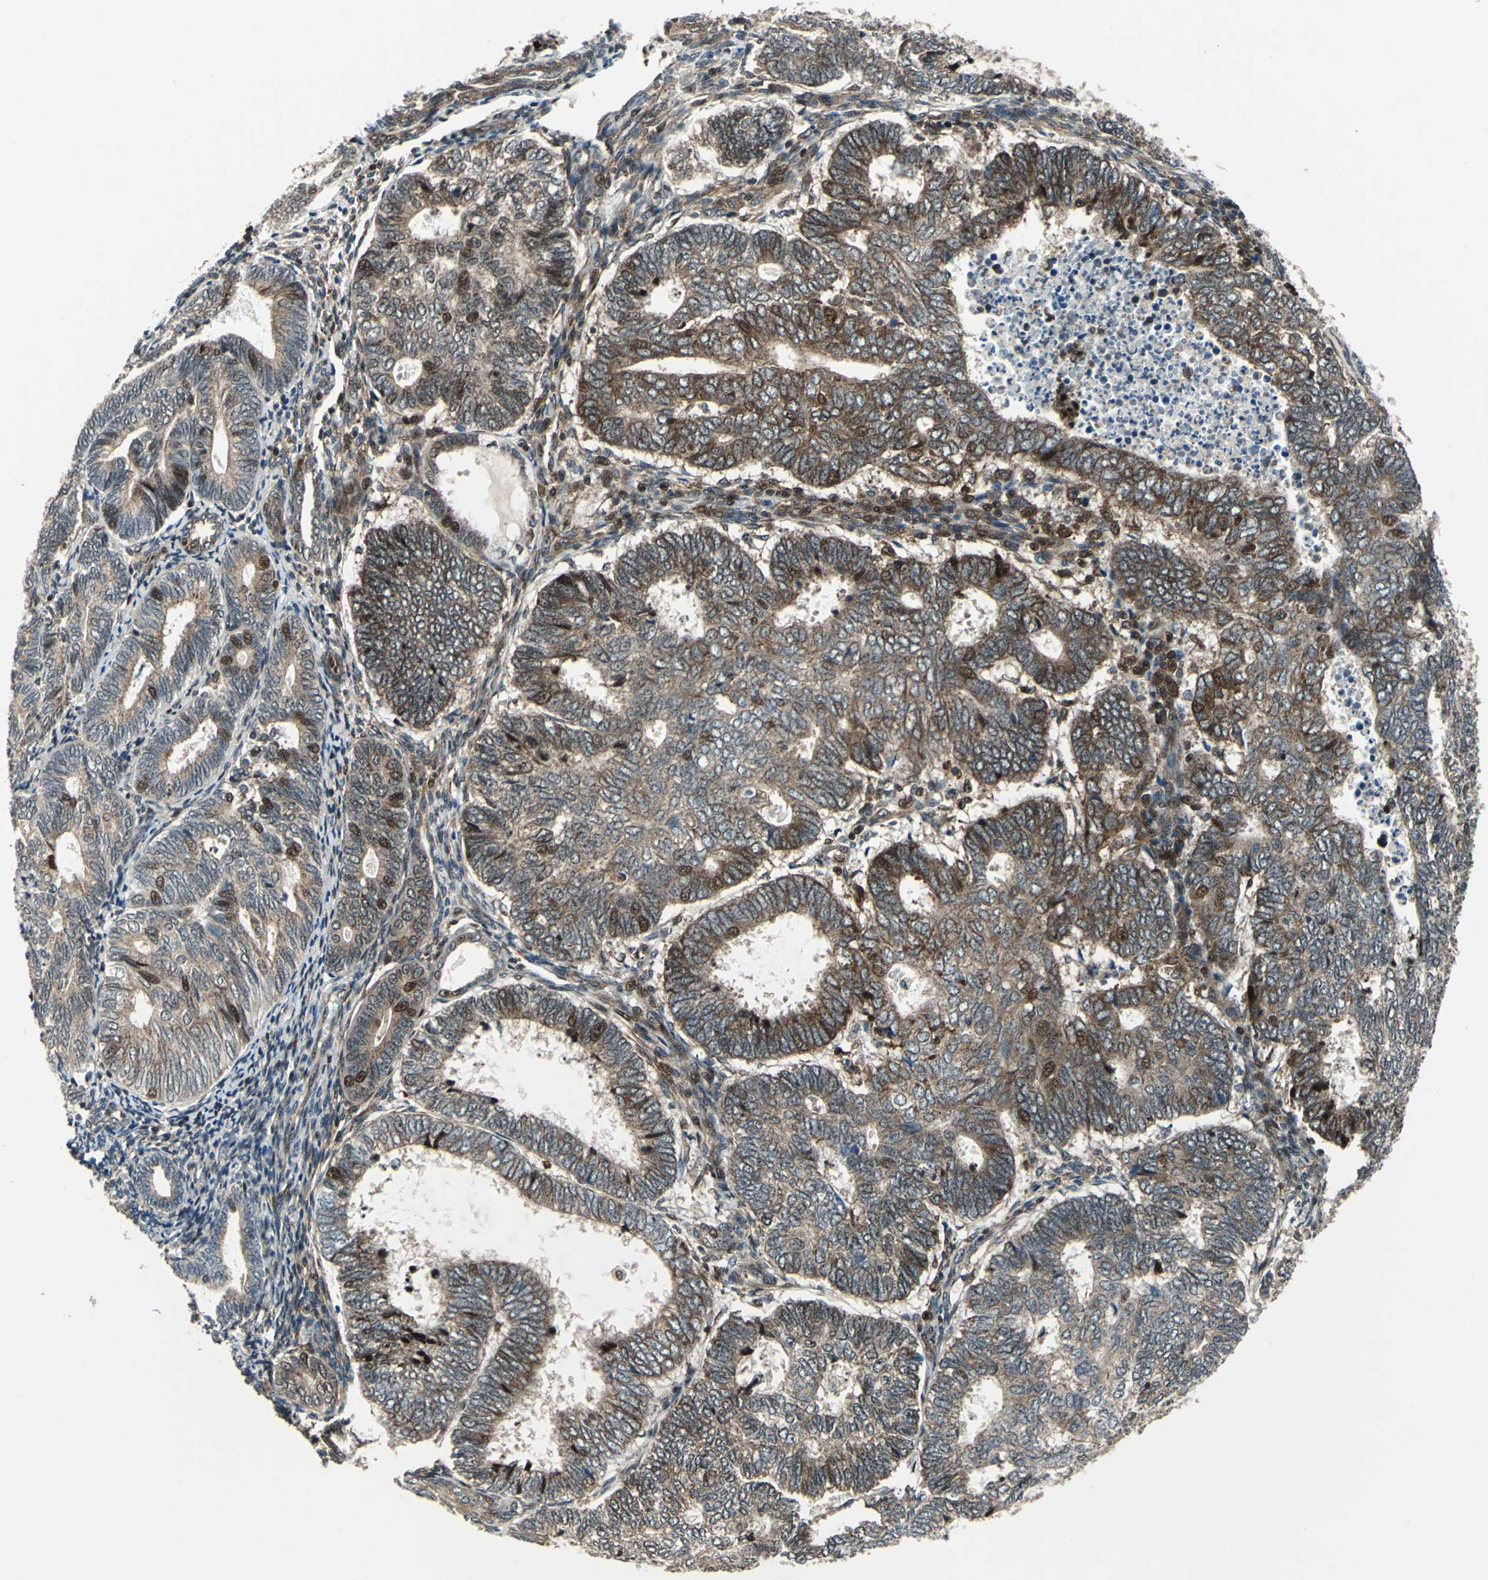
{"staining": {"intensity": "strong", "quantity": ">75%", "location": "cytoplasmic/membranous,nuclear"}, "tissue": "endometrial cancer", "cell_type": "Tumor cells", "image_type": "cancer", "snomed": [{"axis": "morphology", "description": "Adenocarcinoma, NOS"}, {"axis": "topography", "description": "Uterus"}], "caption": "Strong cytoplasmic/membranous and nuclear protein positivity is identified in about >75% of tumor cells in adenocarcinoma (endometrial). Using DAB (brown) and hematoxylin (blue) stains, captured at high magnification using brightfield microscopy.", "gene": "AATF", "patient": {"sex": "female", "age": 60}}